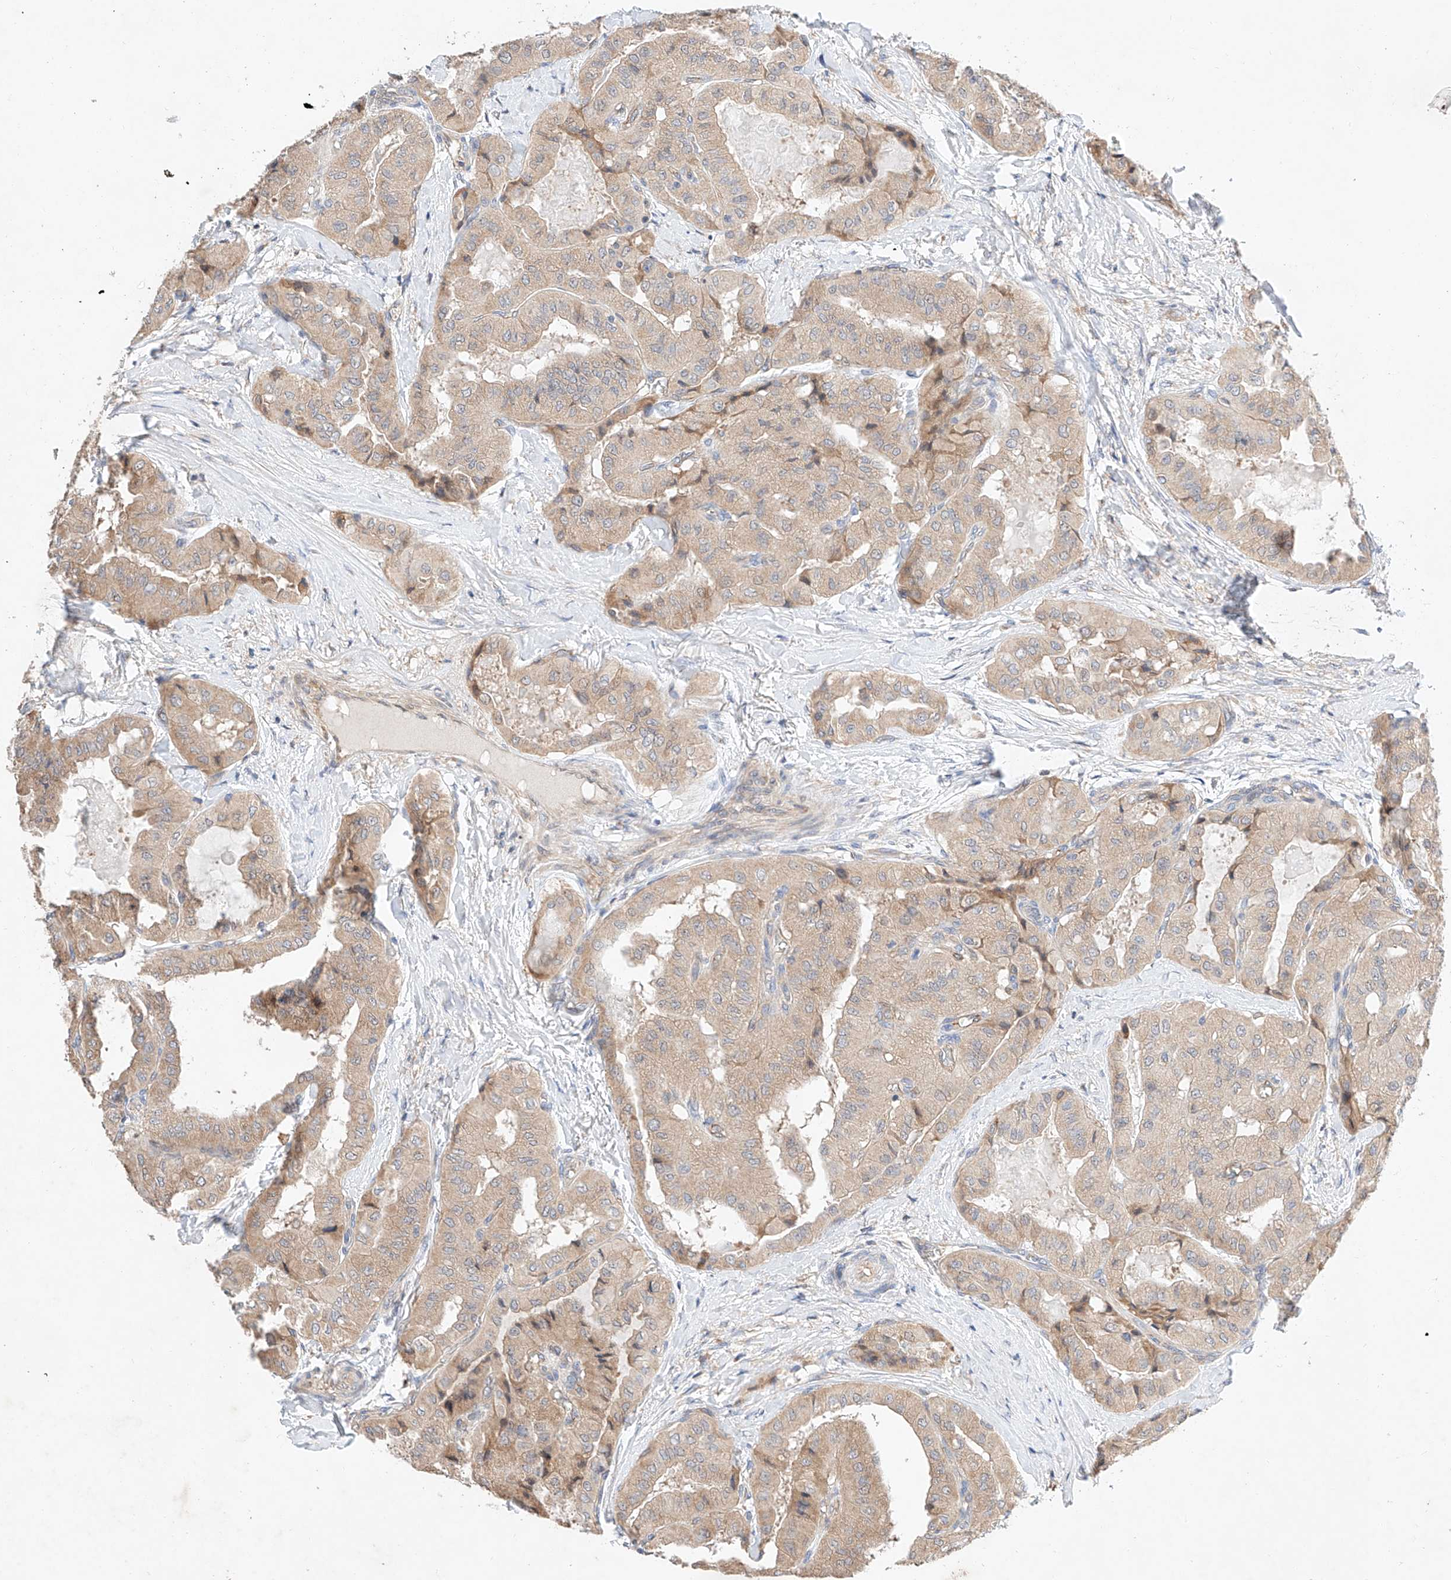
{"staining": {"intensity": "weak", "quantity": "25%-75%", "location": "cytoplasmic/membranous"}, "tissue": "thyroid cancer", "cell_type": "Tumor cells", "image_type": "cancer", "snomed": [{"axis": "morphology", "description": "Papillary adenocarcinoma, NOS"}, {"axis": "topography", "description": "Thyroid gland"}], "caption": "Approximately 25%-75% of tumor cells in human papillary adenocarcinoma (thyroid) show weak cytoplasmic/membranous protein expression as visualized by brown immunohistochemical staining.", "gene": "C6orf118", "patient": {"sex": "female", "age": 59}}